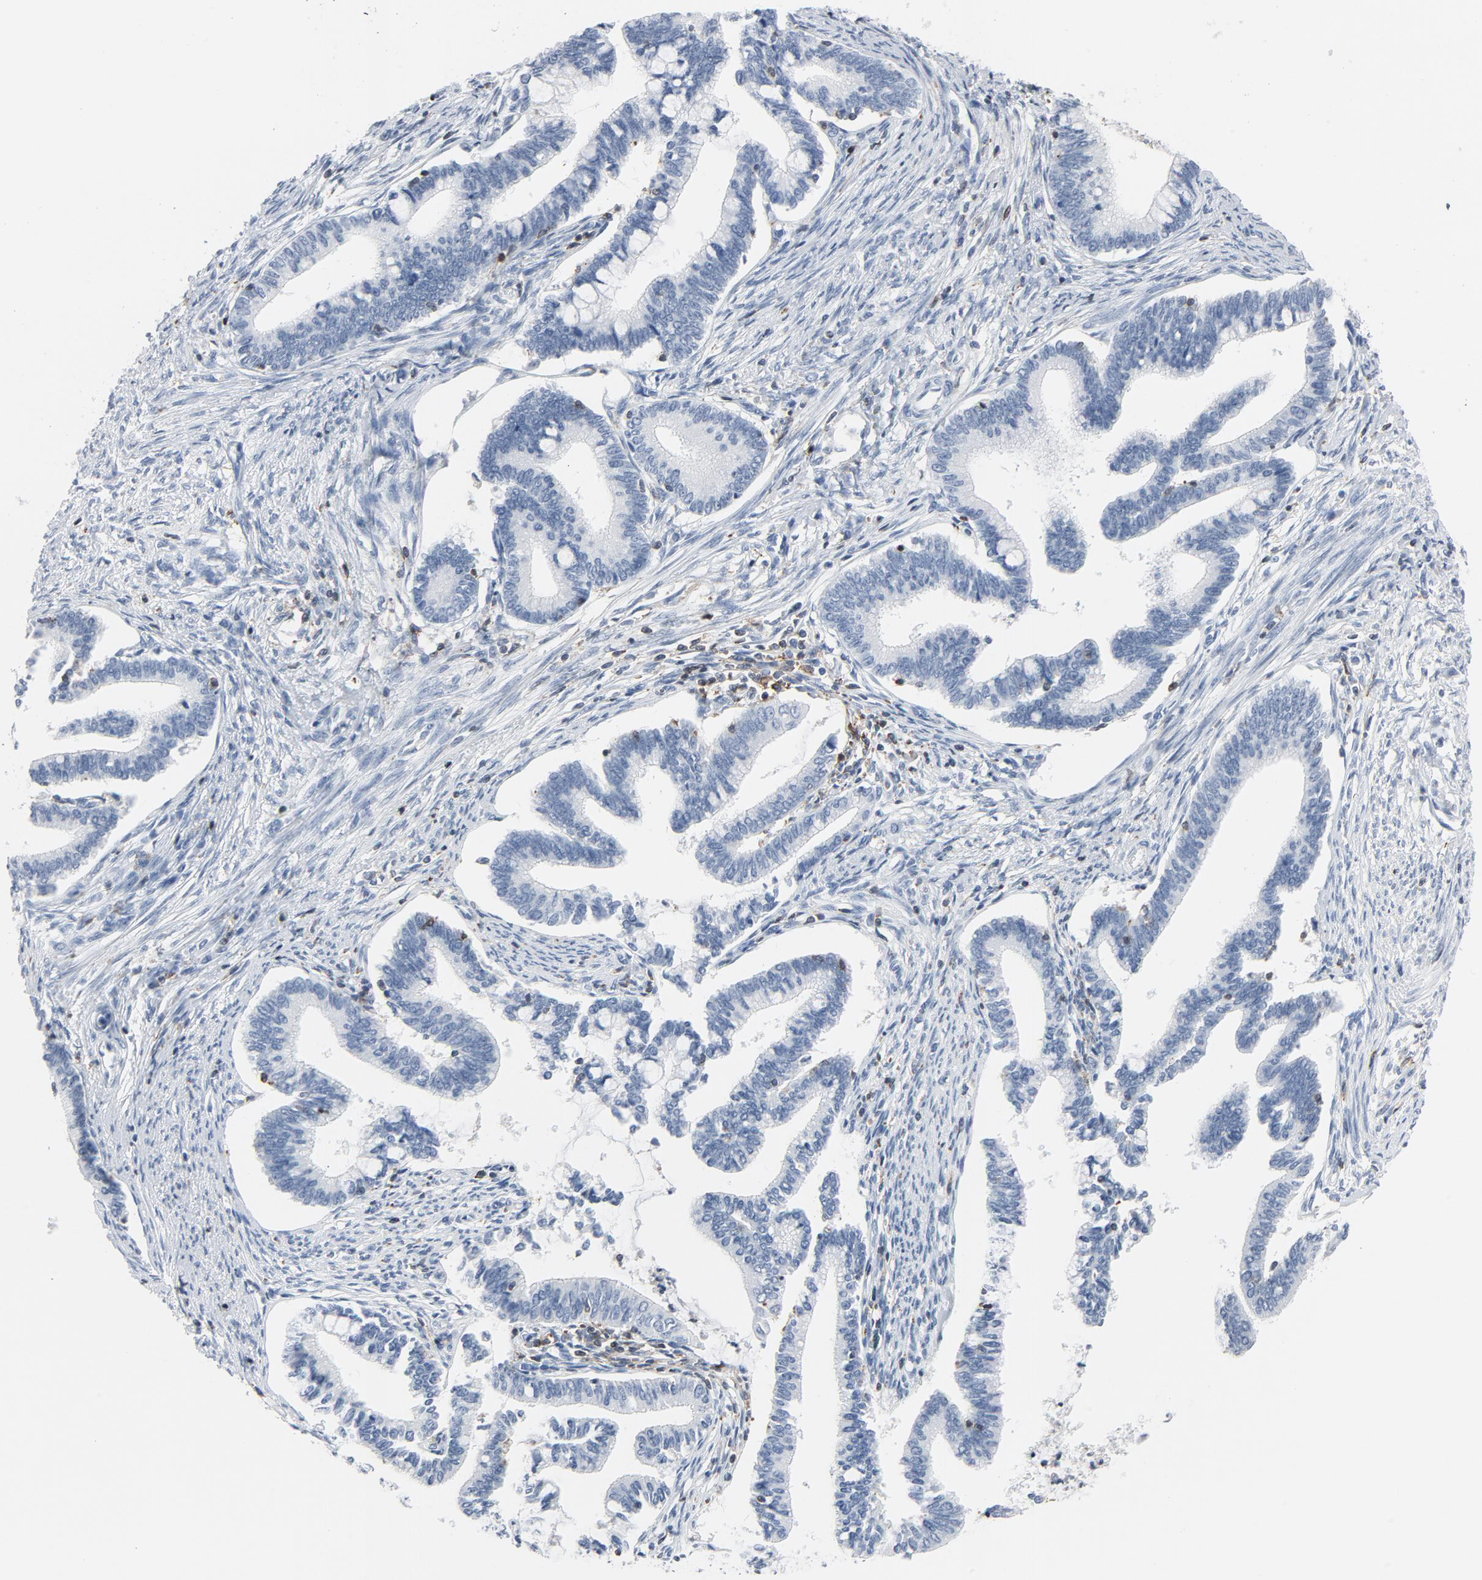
{"staining": {"intensity": "negative", "quantity": "none", "location": "none"}, "tissue": "cervical cancer", "cell_type": "Tumor cells", "image_type": "cancer", "snomed": [{"axis": "morphology", "description": "Adenocarcinoma, NOS"}, {"axis": "topography", "description": "Cervix"}], "caption": "The image displays no staining of tumor cells in cervical cancer.", "gene": "LCP2", "patient": {"sex": "female", "age": 36}}